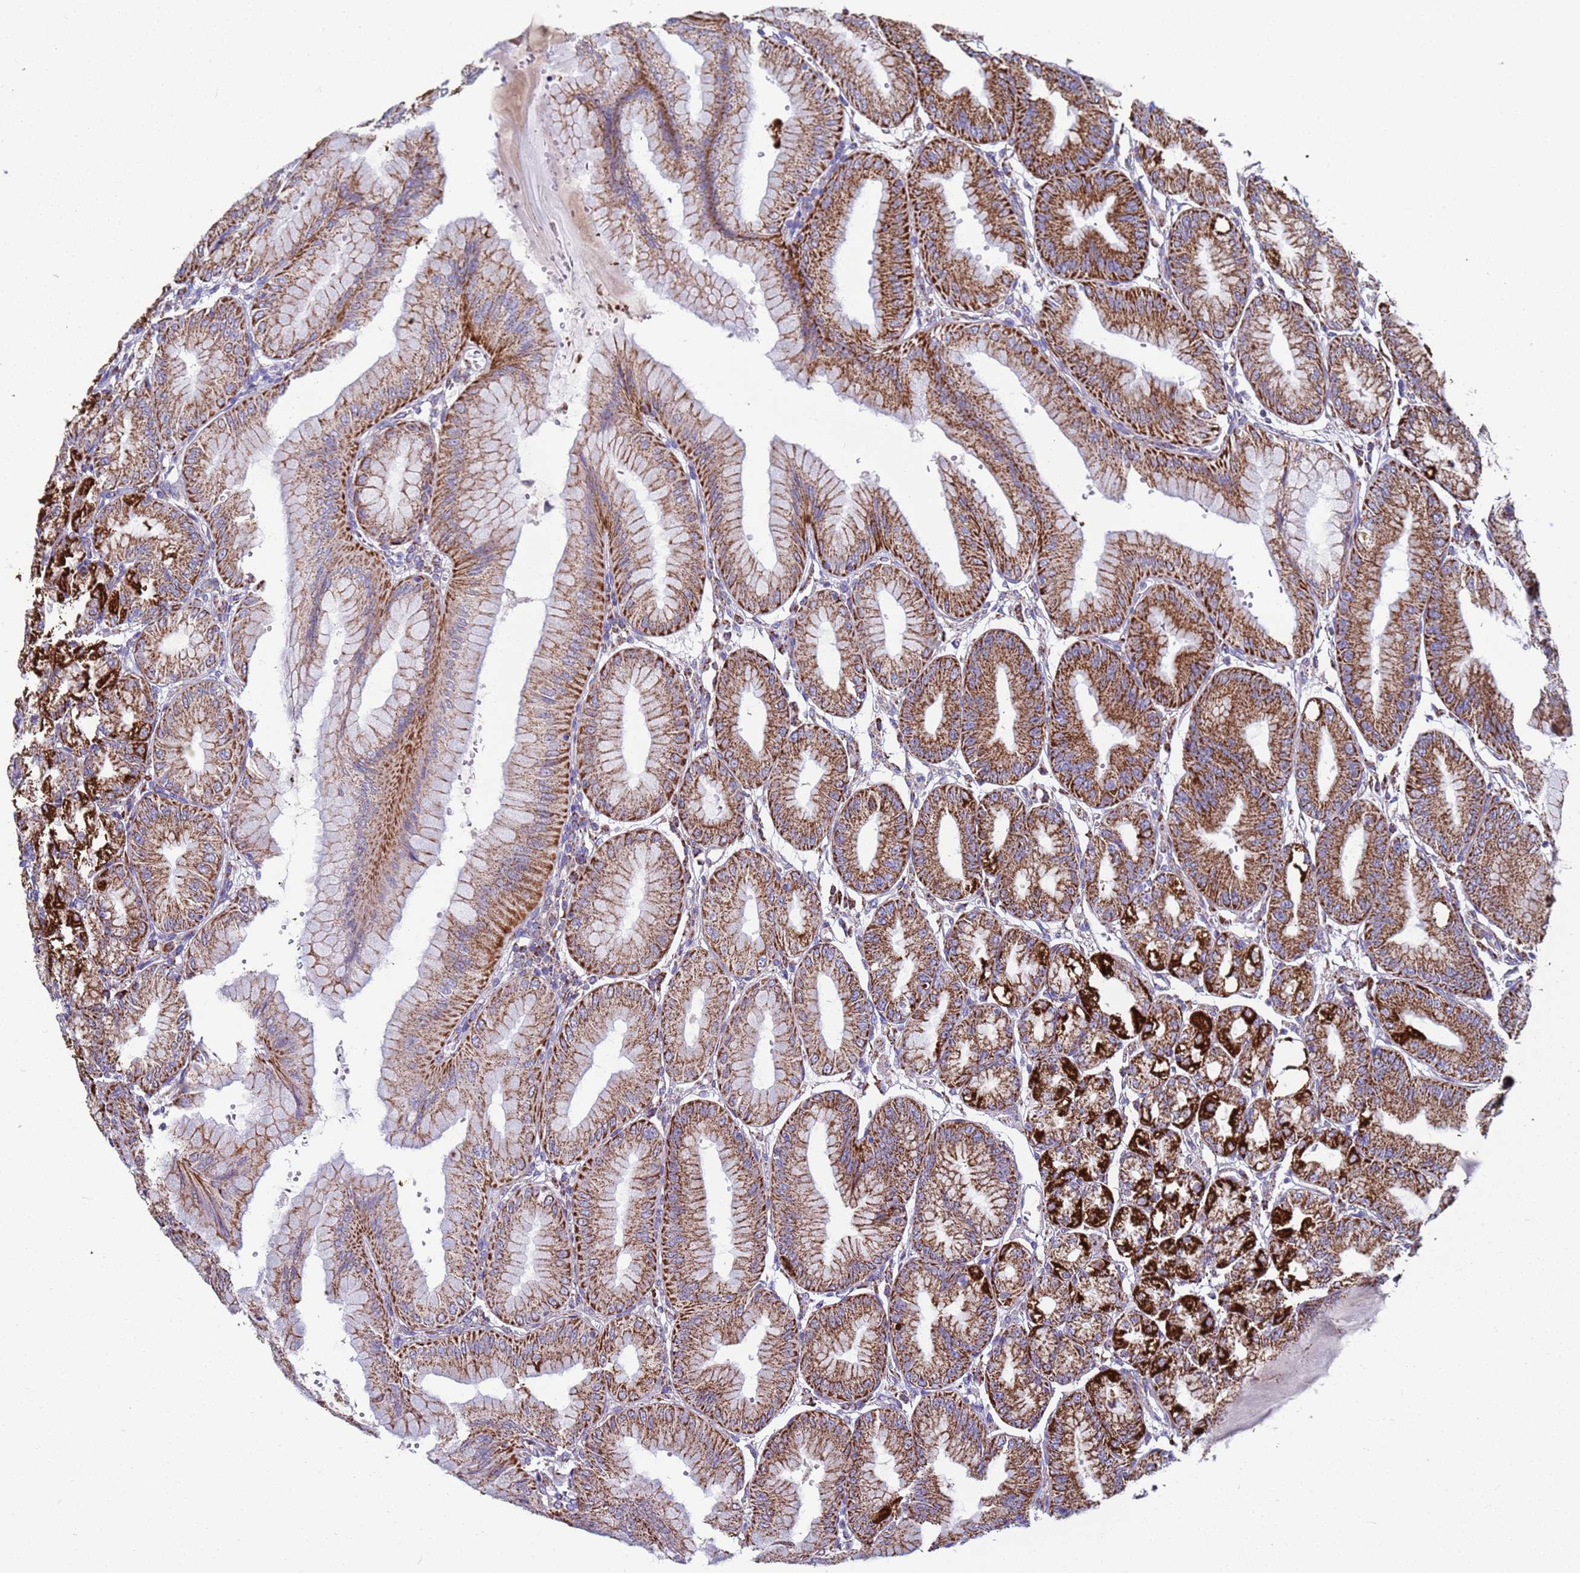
{"staining": {"intensity": "strong", "quantity": "25%-75%", "location": "cytoplasmic/membranous"}, "tissue": "stomach", "cell_type": "Glandular cells", "image_type": "normal", "snomed": [{"axis": "morphology", "description": "Normal tissue, NOS"}, {"axis": "topography", "description": "Stomach, lower"}], "caption": "Protein staining reveals strong cytoplasmic/membranous positivity in about 25%-75% of glandular cells in unremarkable stomach.", "gene": "ZBTB39", "patient": {"sex": "male", "age": 71}}